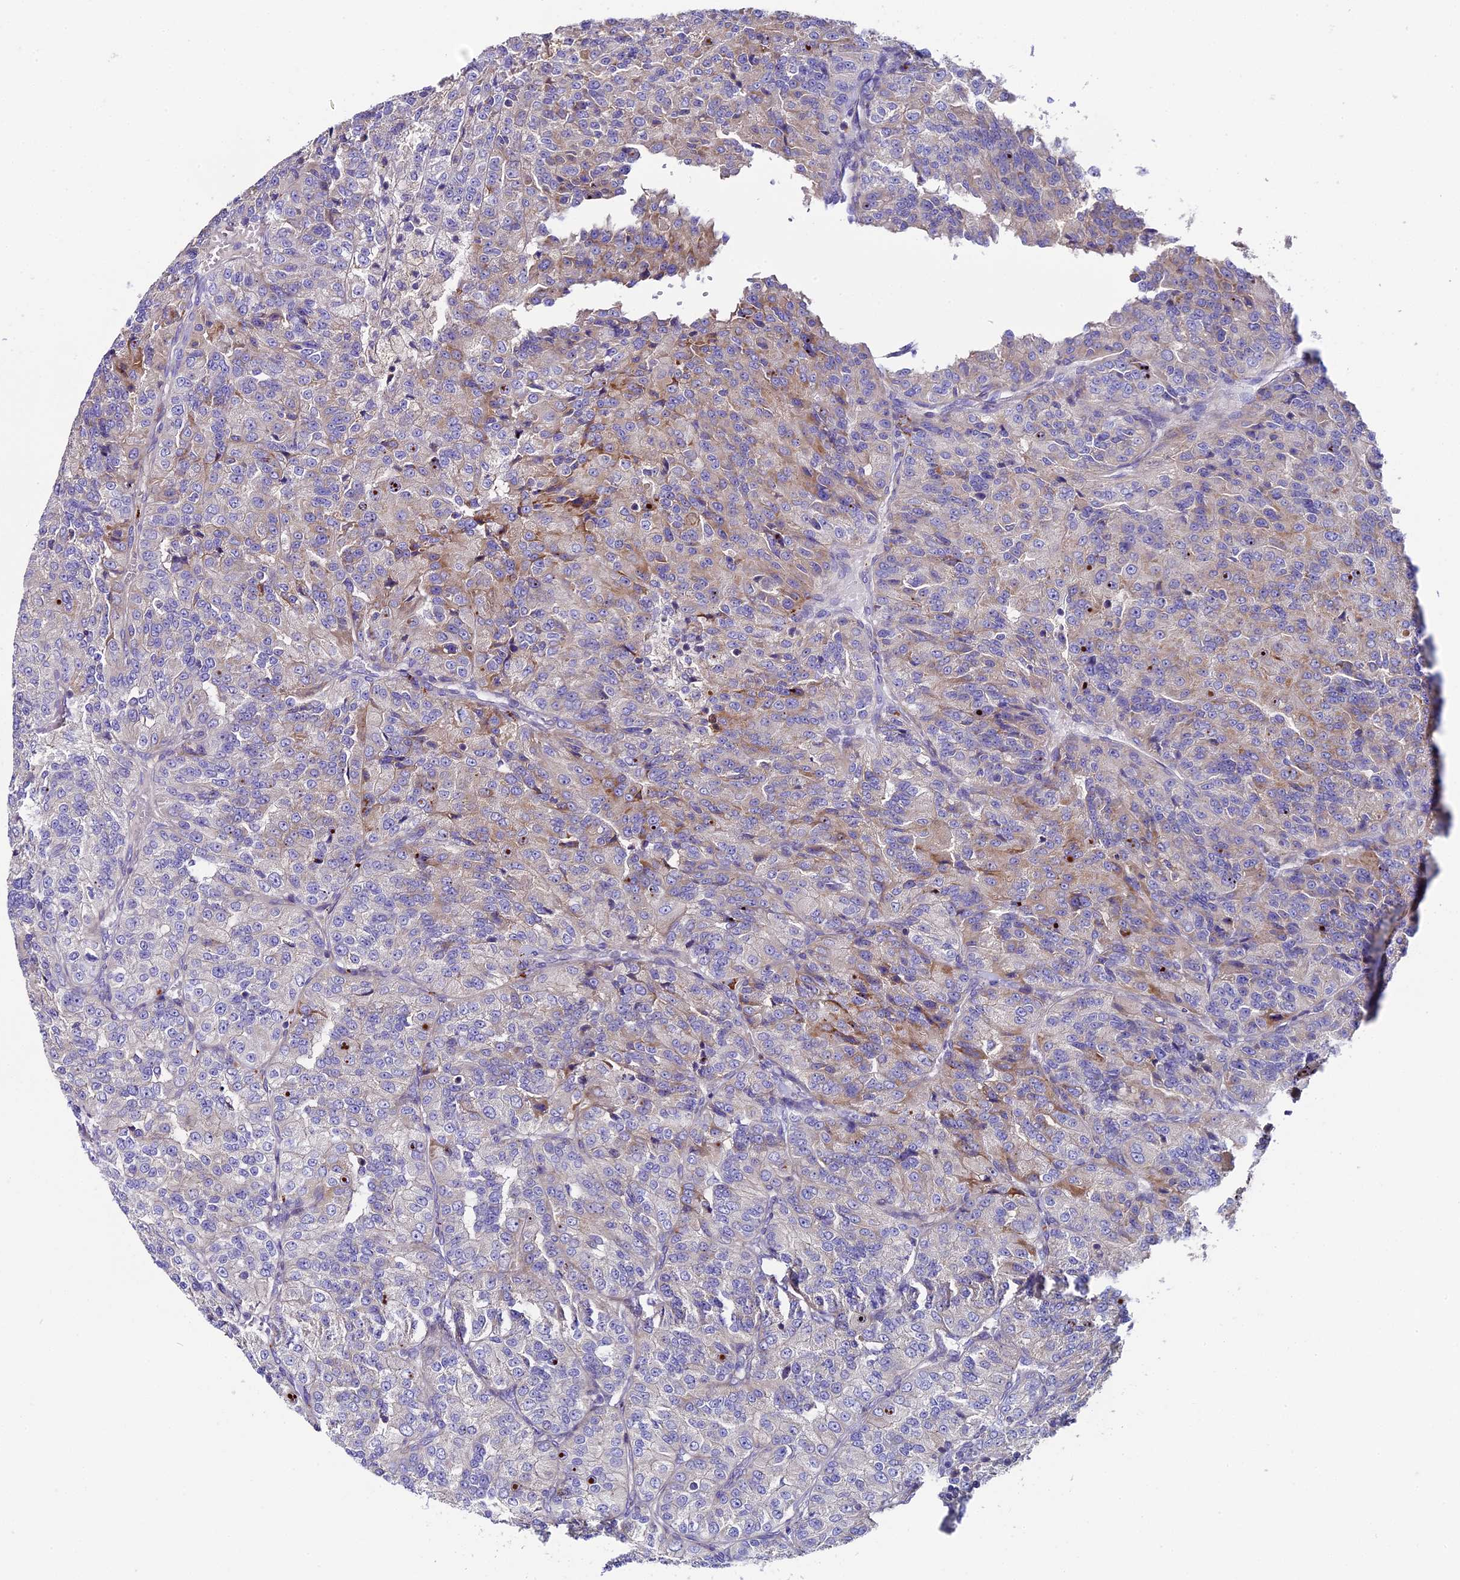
{"staining": {"intensity": "weak", "quantity": "<25%", "location": "cytoplasmic/membranous"}, "tissue": "renal cancer", "cell_type": "Tumor cells", "image_type": "cancer", "snomed": [{"axis": "morphology", "description": "Adenocarcinoma, NOS"}, {"axis": "topography", "description": "Kidney"}], "caption": "IHC histopathology image of neoplastic tissue: renal adenocarcinoma stained with DAB demonstrates no significant protein expression in tumor cells. (DAB (3,3'-diaminobenzidine) immunohistochemistry (IHC) visualized using brightfield microscopy, high magnification).", "gene": "PIGU", "patient": {"sex": "female", "age": 63}}